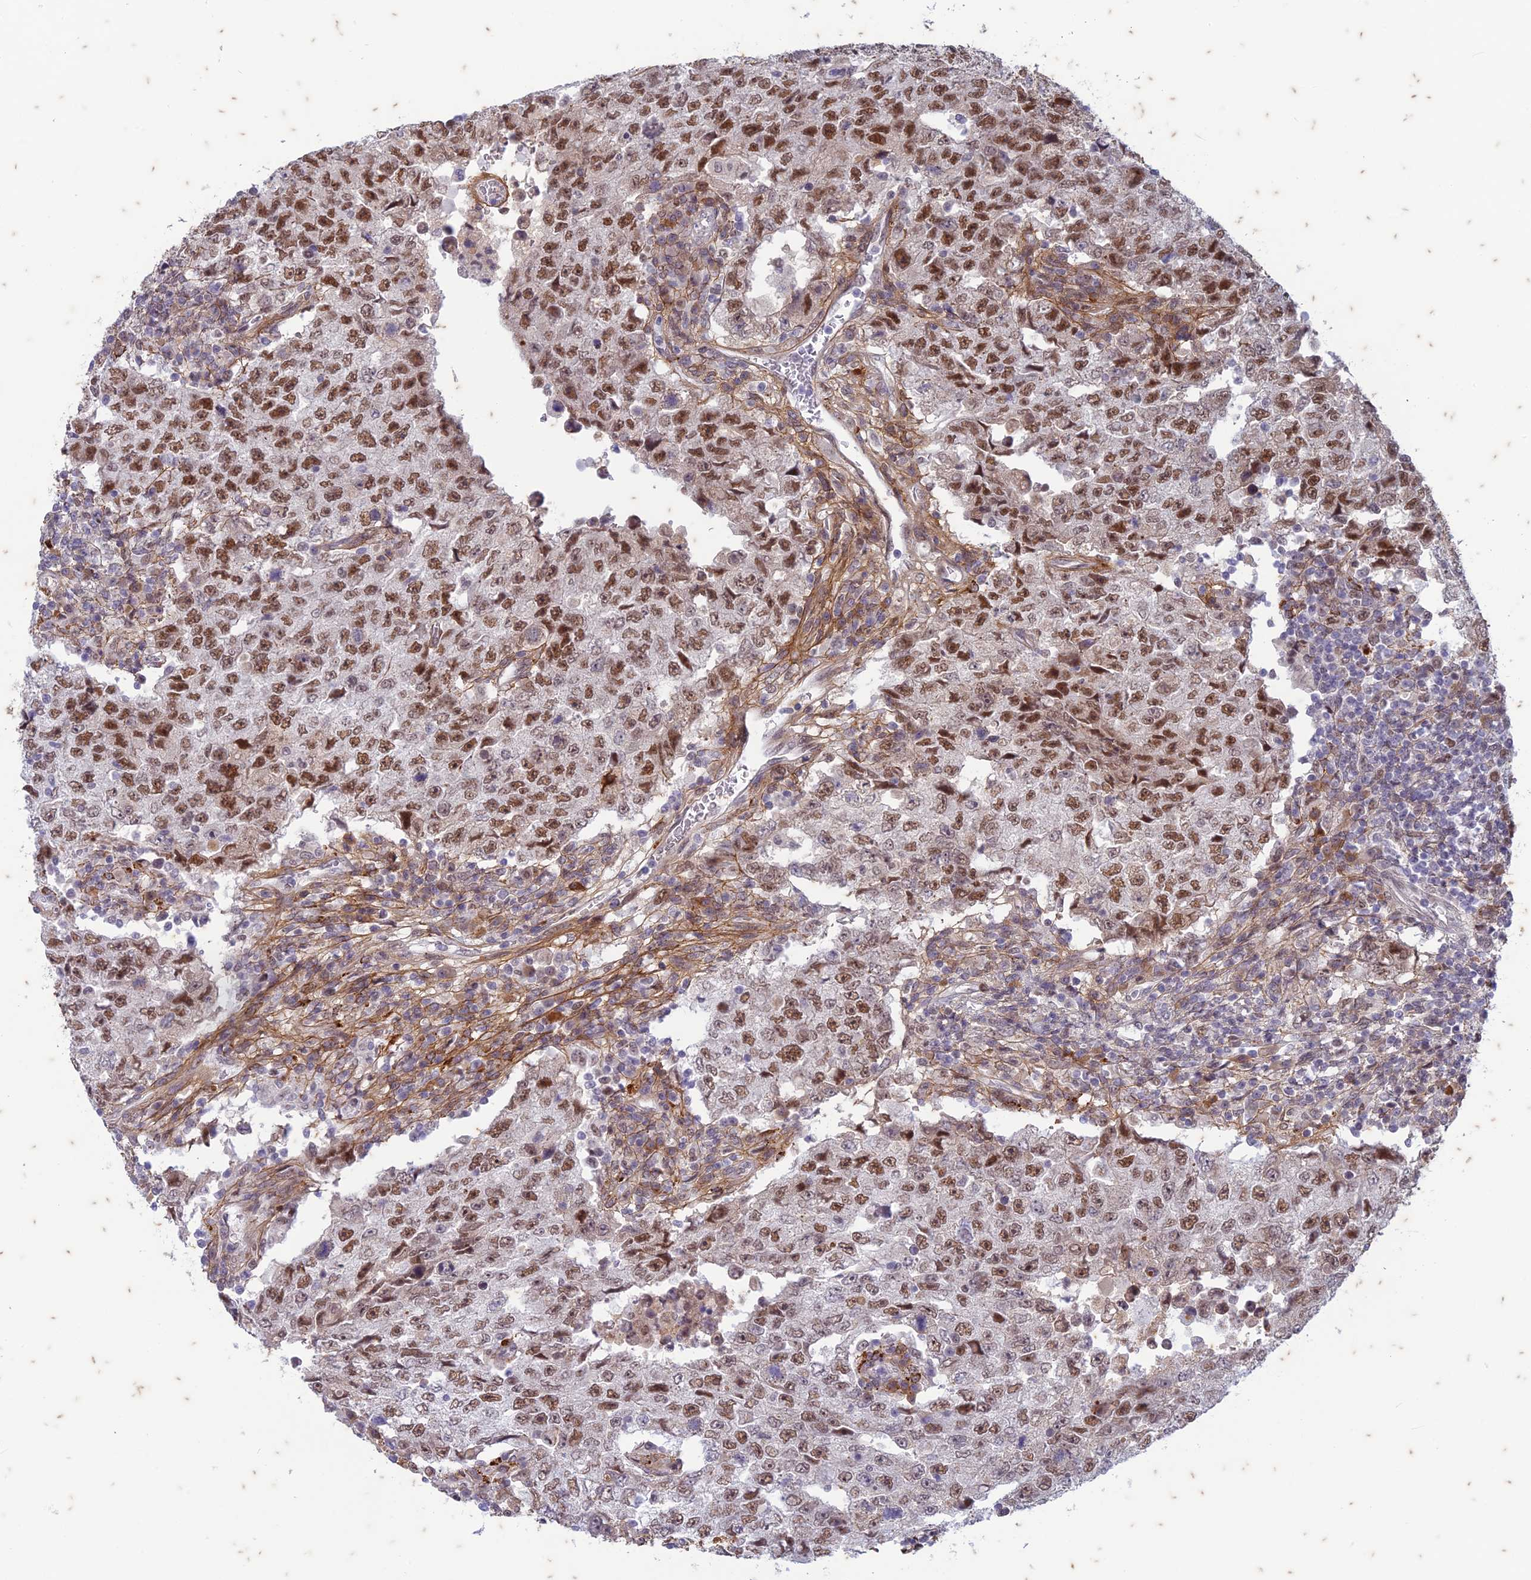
{"staining": {"intensity": "moderate", "quantity": ">75%", "location": "nuclear"}, "tissue": "testis cancer", "cell_type": "Tumor cells", "image_type": "cancer", "snomed": [{"axis": "morphology", "description": "Carcinoma, Embryonal, NOS"}, {"axis": "topography", "description": "Testis"}], "caption": "Immunohistochemical staining of embryonal carcinoma (testis) reveals medium levels of moderate nuclear protein positivity in approximately >75% of tumor cells.", "gene": "PABPN1L", "patient": {"sex": "male", "age": 26}}